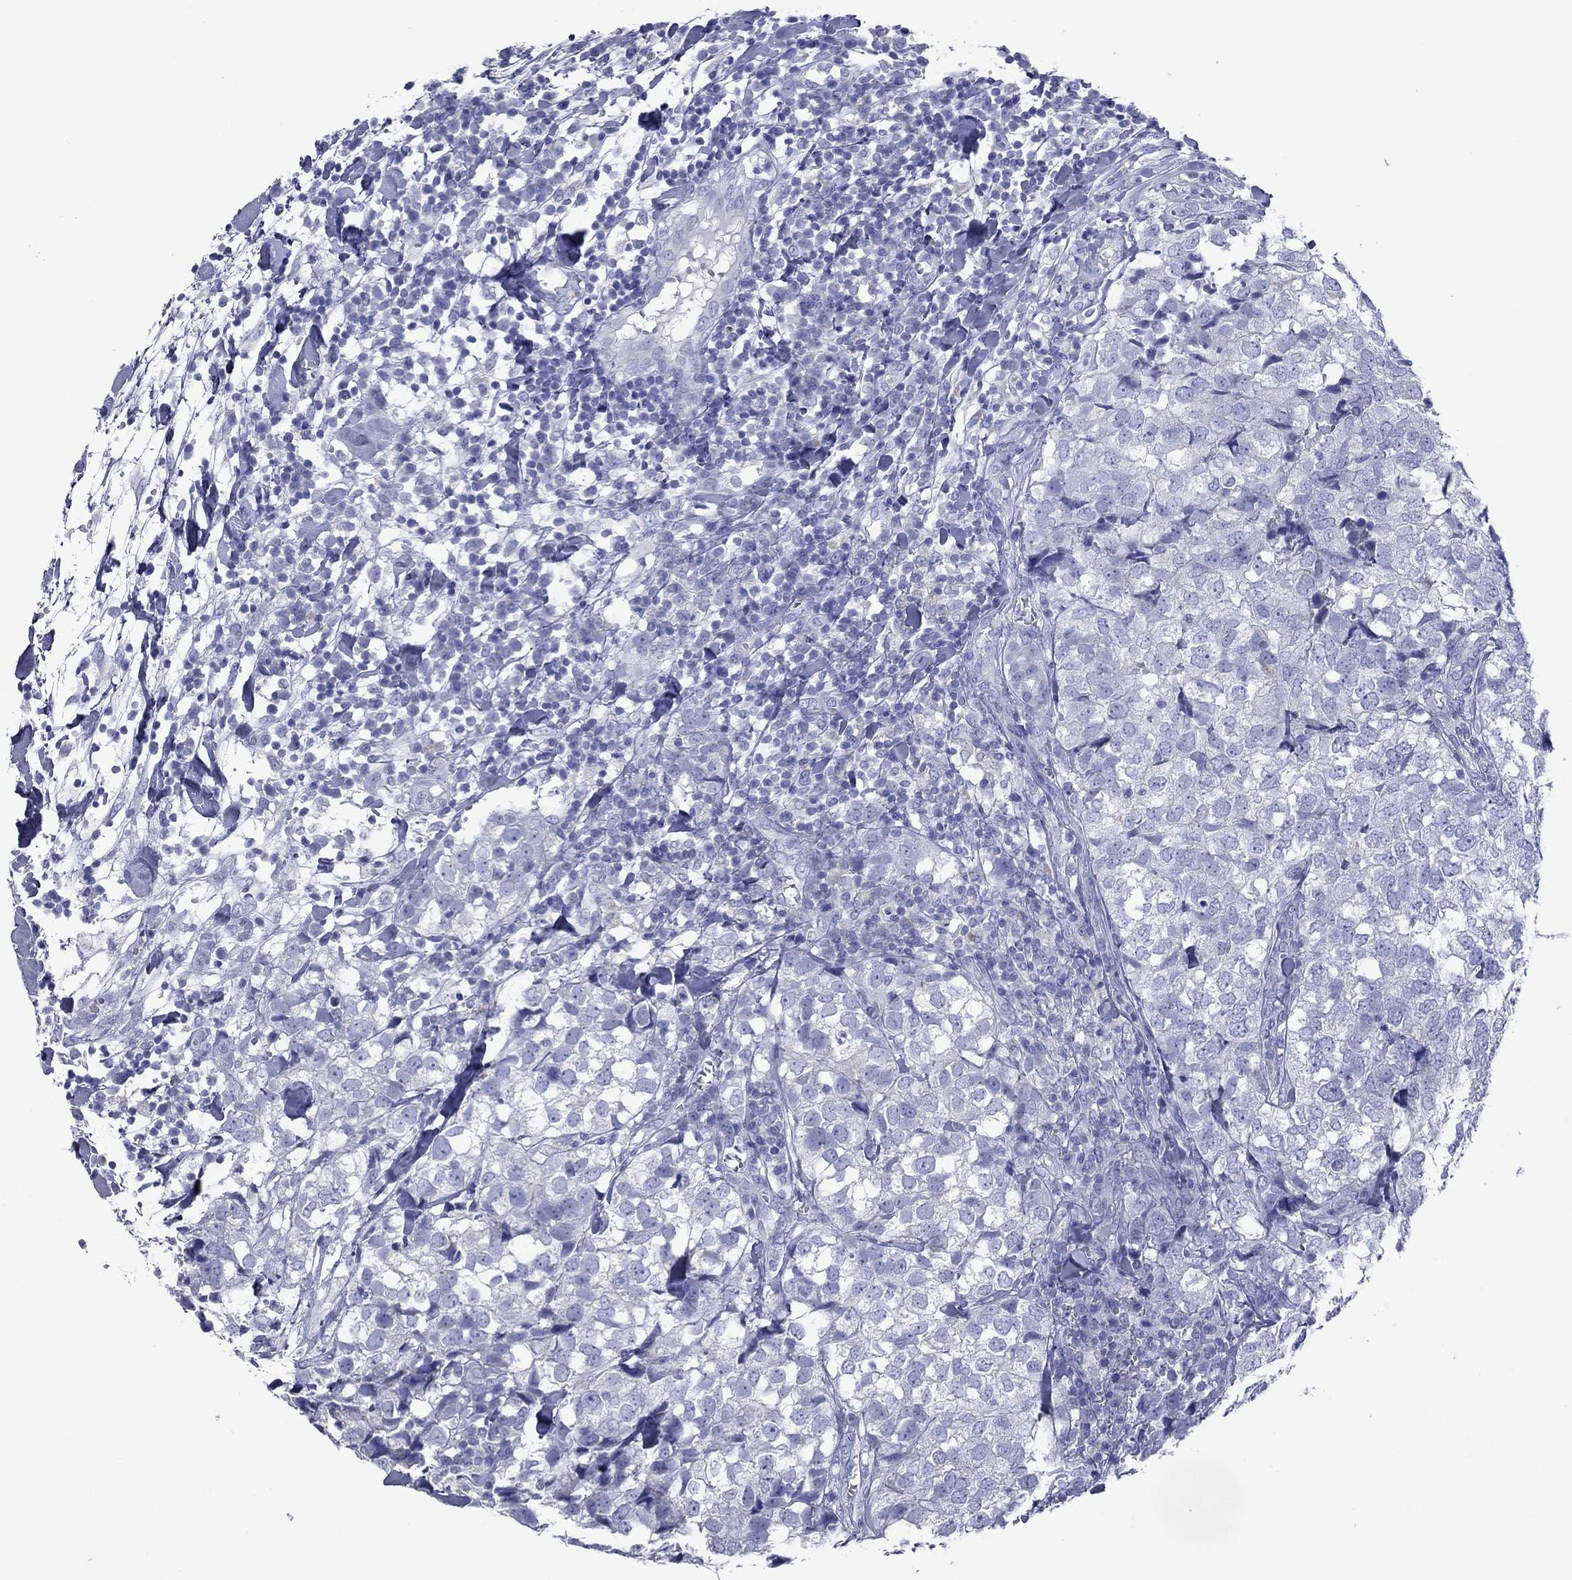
{"staining": {"intensity": "negative", "quantity": "none", "location": "none"}, "tissue": "breast cancer", "cell_type": "Tumor cells", "image_type": "cancer", "snomed": [{"axis": "morphology", "description": "Duct carcinoma"}, {"axis": "topography", "description": "Breast"}], "caption": "The image exhibits no staining of tumor cells in breast invasive ductal carcinoma. The staining is performed using DAB brown chromogen with nuclei counter-stained in using hematoxylin.", "gene": "VSIG10", "patient": {"sex": "female", "age": 30}}